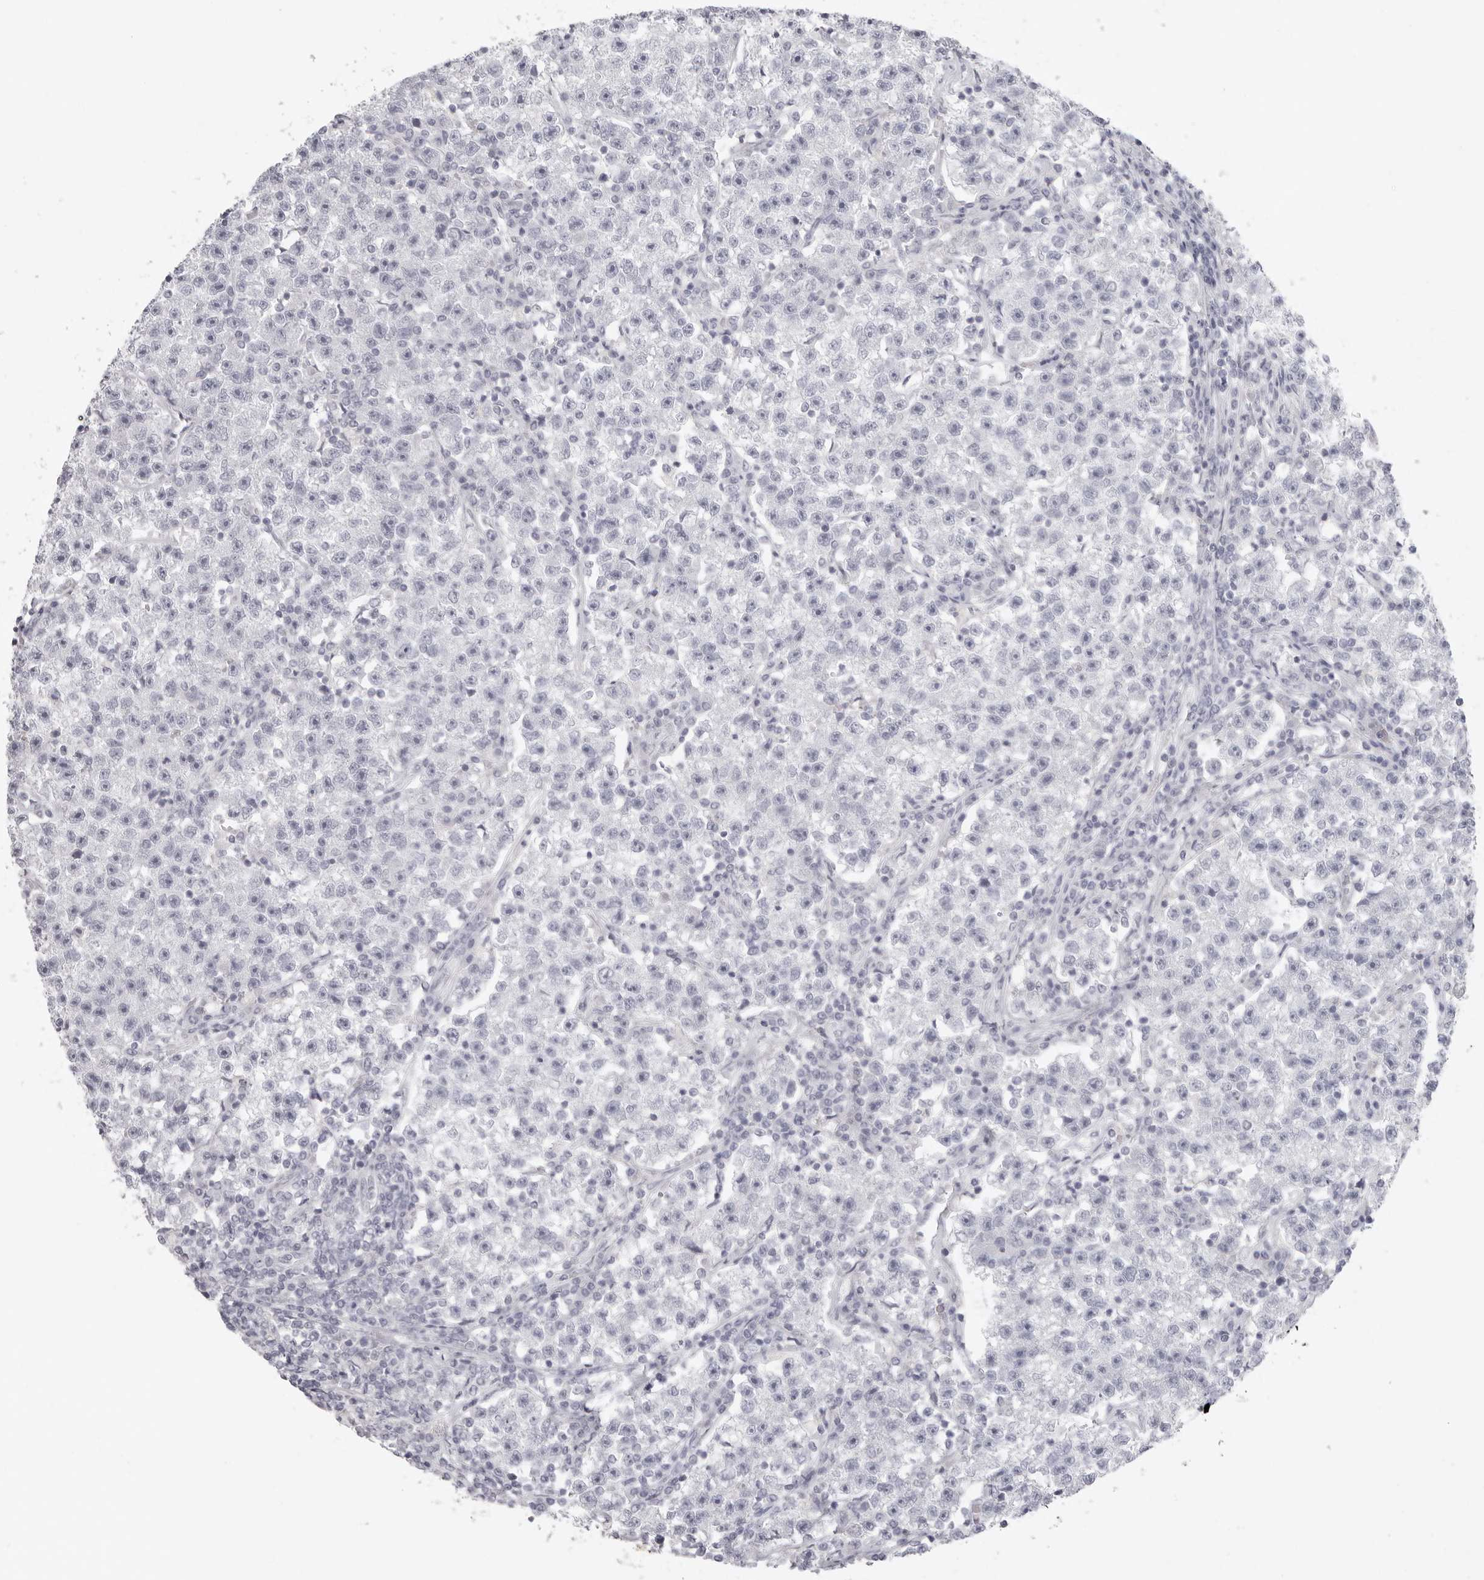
{"staining": {"intensity": "negative", "quantity": "none", "location": "none"}, "tissue": "testis cancer", "cell_type": "Tumor cells", "image_type": "cancer", "snomed": [{"axis": "morphology", "description": "Seminoma, NOS"}, {"axis": "topography", "description": "Testis"}], "caption": "Protein analysis of seminoma (testis) demonstrates no significant expression in tumor cells. Nuclei are stained in blue.", "gene": "RXFP1", "patient": {"sex": "male", "age": 22}}